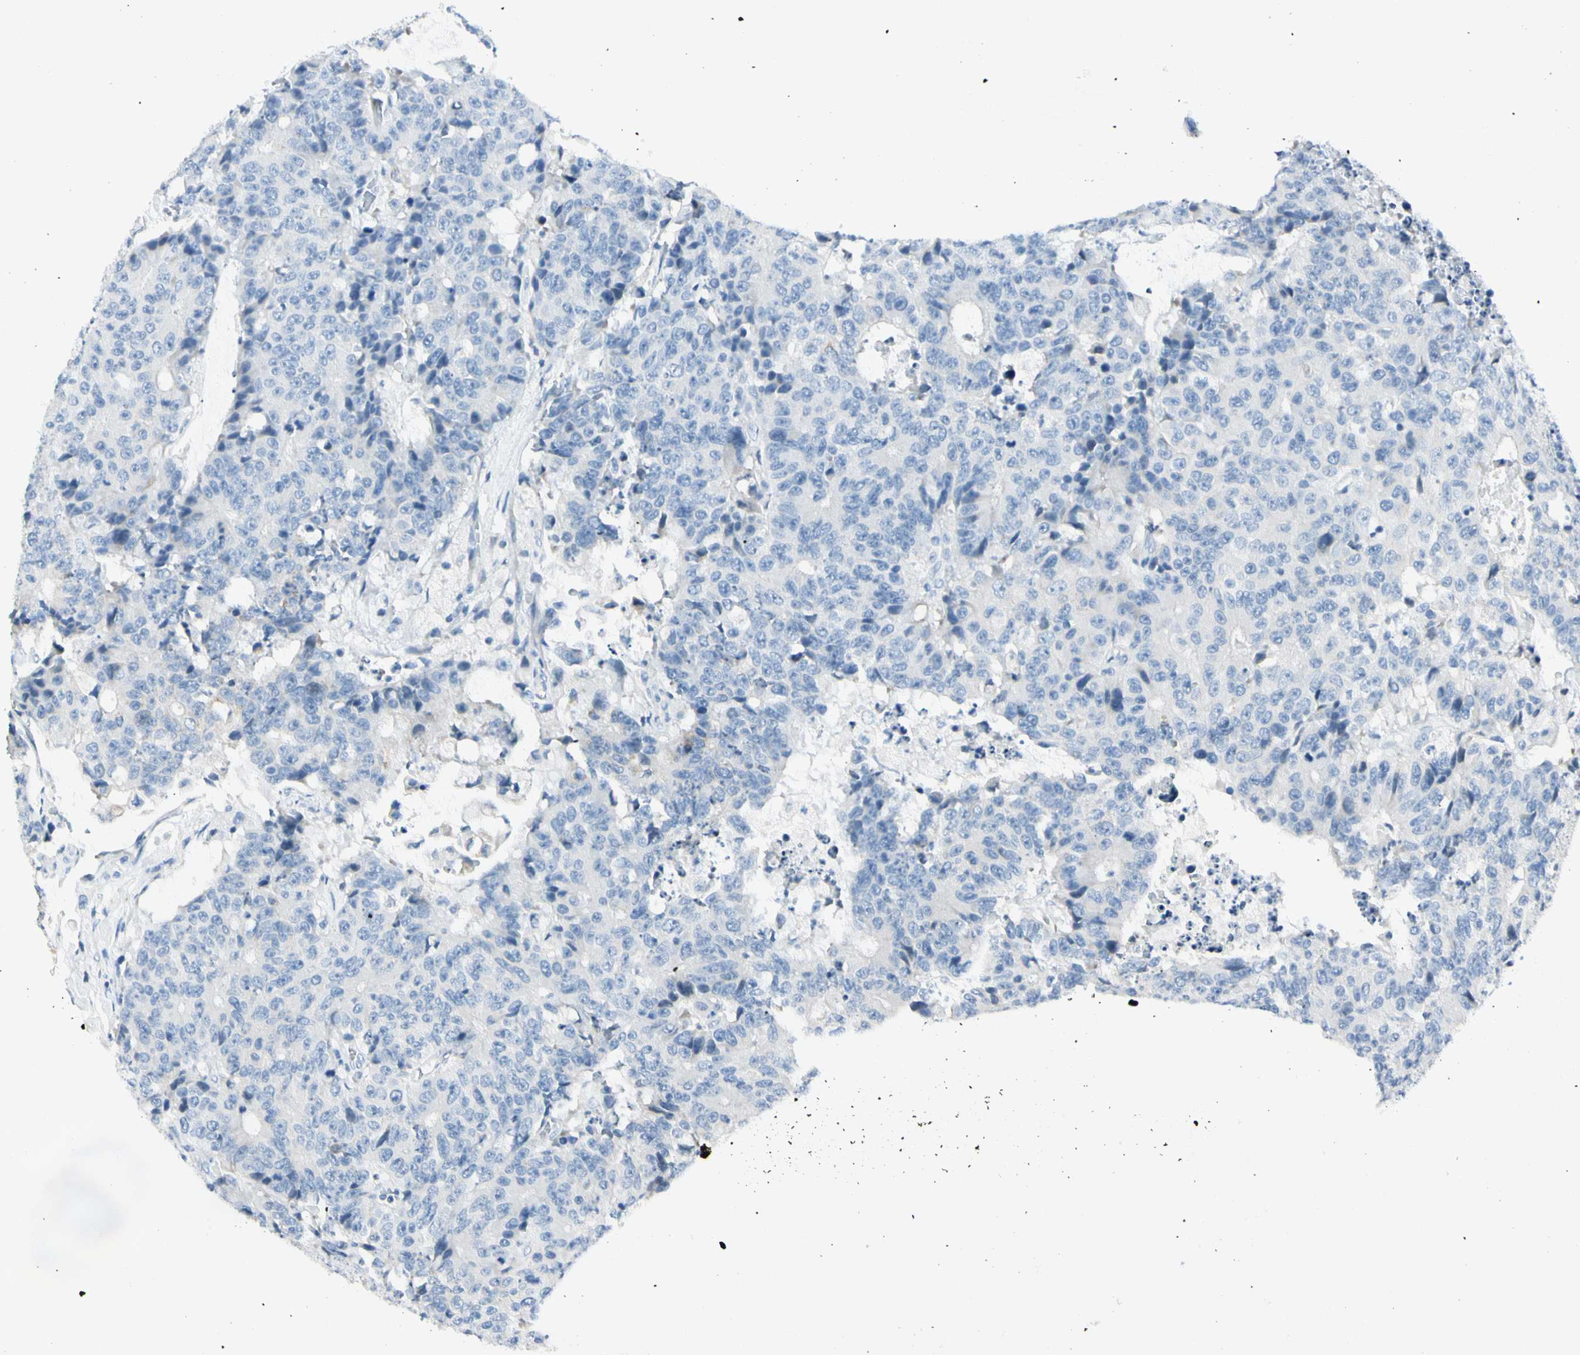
{"staining": {"intensity": "negative", "quantity": "none", "location": "none"}, "tissue": "colorectal cancer", "cell_type": "Tumor cells", "image_type": "cancer", "snomed": [{"axis": "morphology", "description": "Adenocarcinoma, NOS"}, {"axis": "topography", "description": "Colon"}], "caption": "This is an immunohistochemistry (IHC) histopathology image of human colorectal cancer (adenocarcinoma). There is no expression in tumor cells.", "gene": "SLC6A15", "patient": {"sex": "female", "age": 86}}